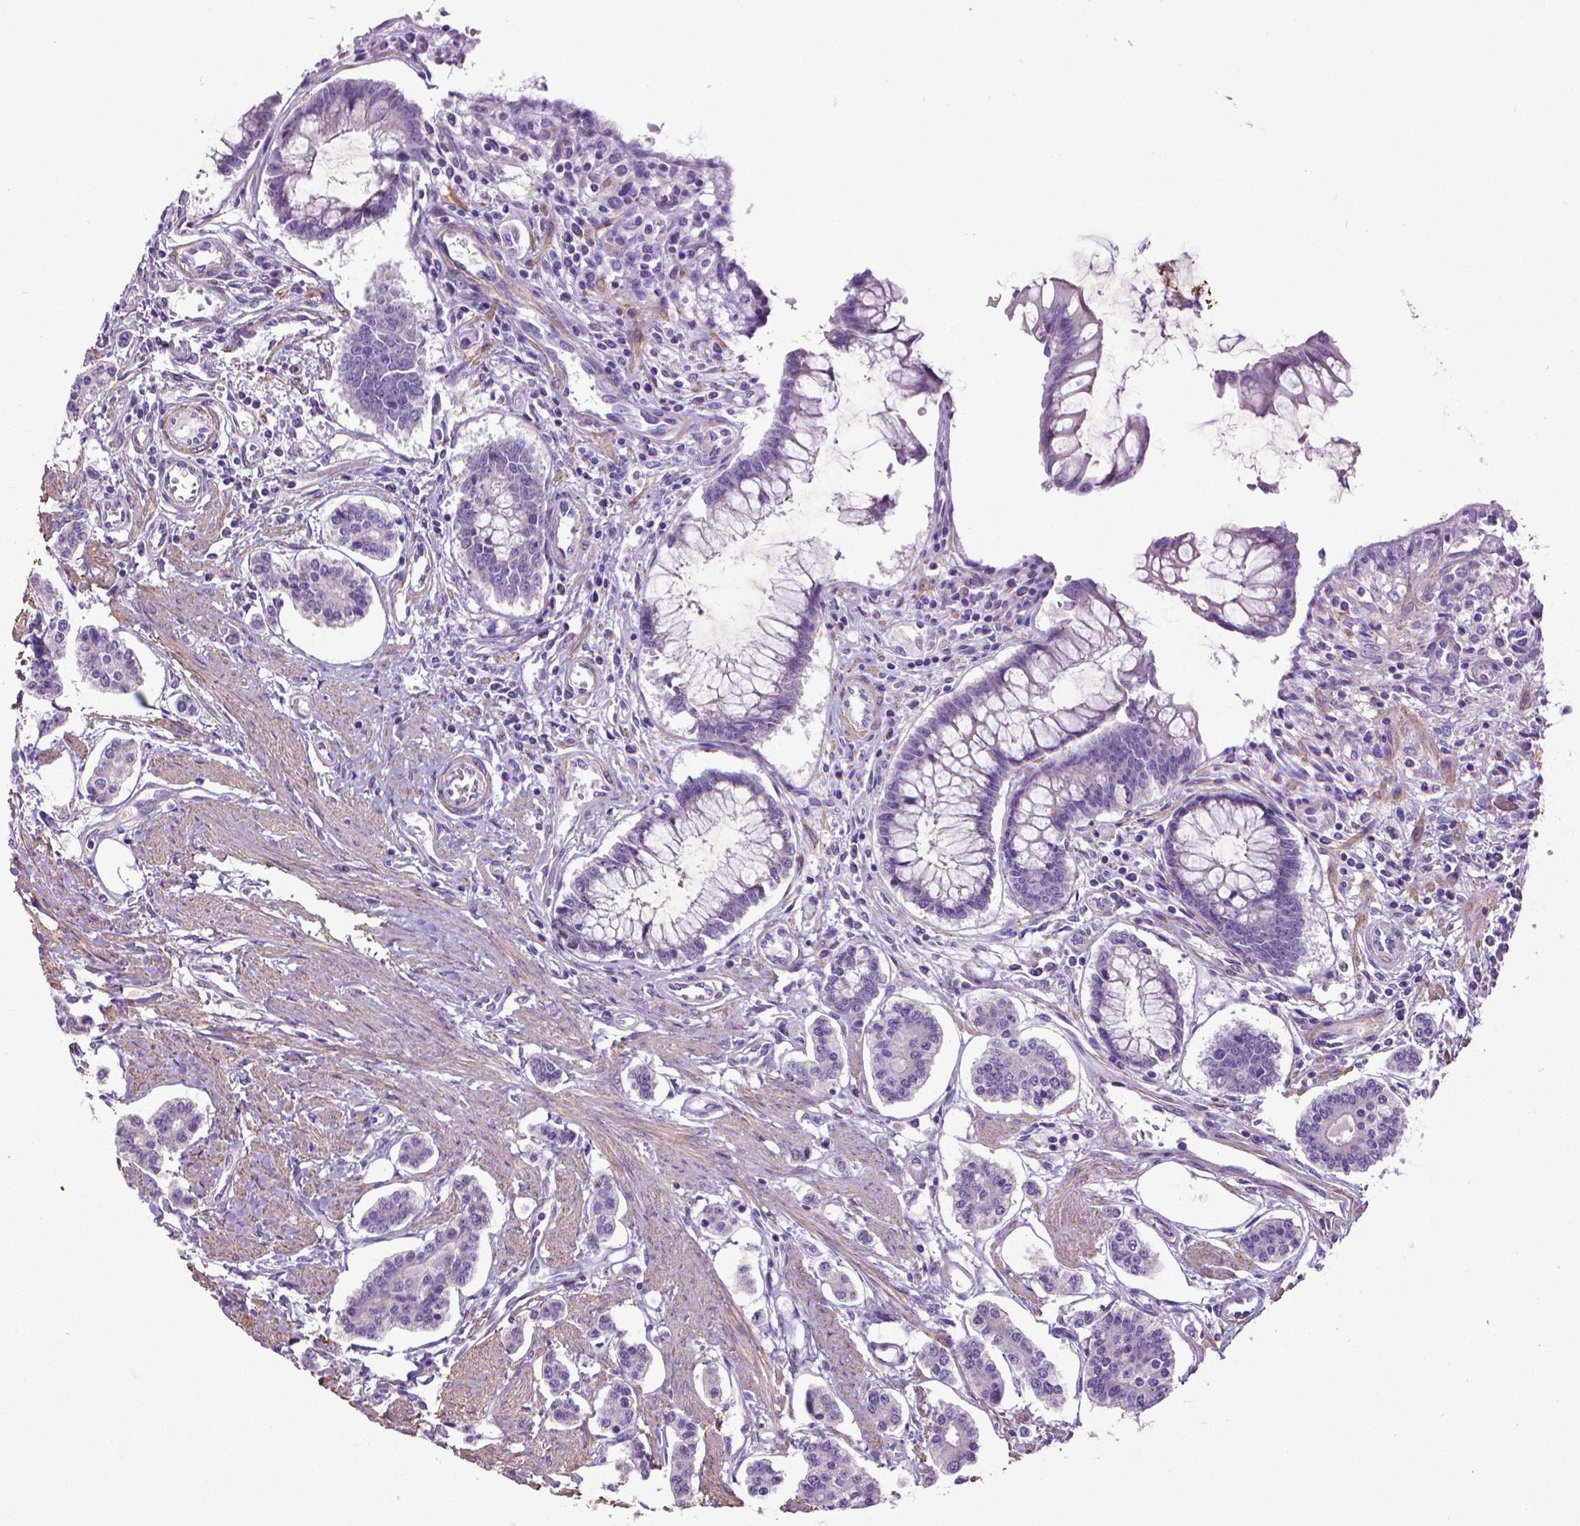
{"staining": {"intensity": "negative", "quantity": "none", "location": "none"}, "tissue": "carcinoid", "cell_type": "Tumor cells", "image_type": "cancer", "snomed": [{"axis": "morphology", "description": "Carcinoid, malignant, NOS"}, {"axis": "topography", "description": "Small intestine"}], "caption": "DAB immunohistochemical staining of carcinoid (malignant) demonstrates no significant expression in tumor cells. Brightfield microscopy of immunohistochemistry stained with DAB (brown) and hematoxylin (blue), captured at high magnification.", "gene": "AQP10", "patient": {"sex": "female", "age": 65}}